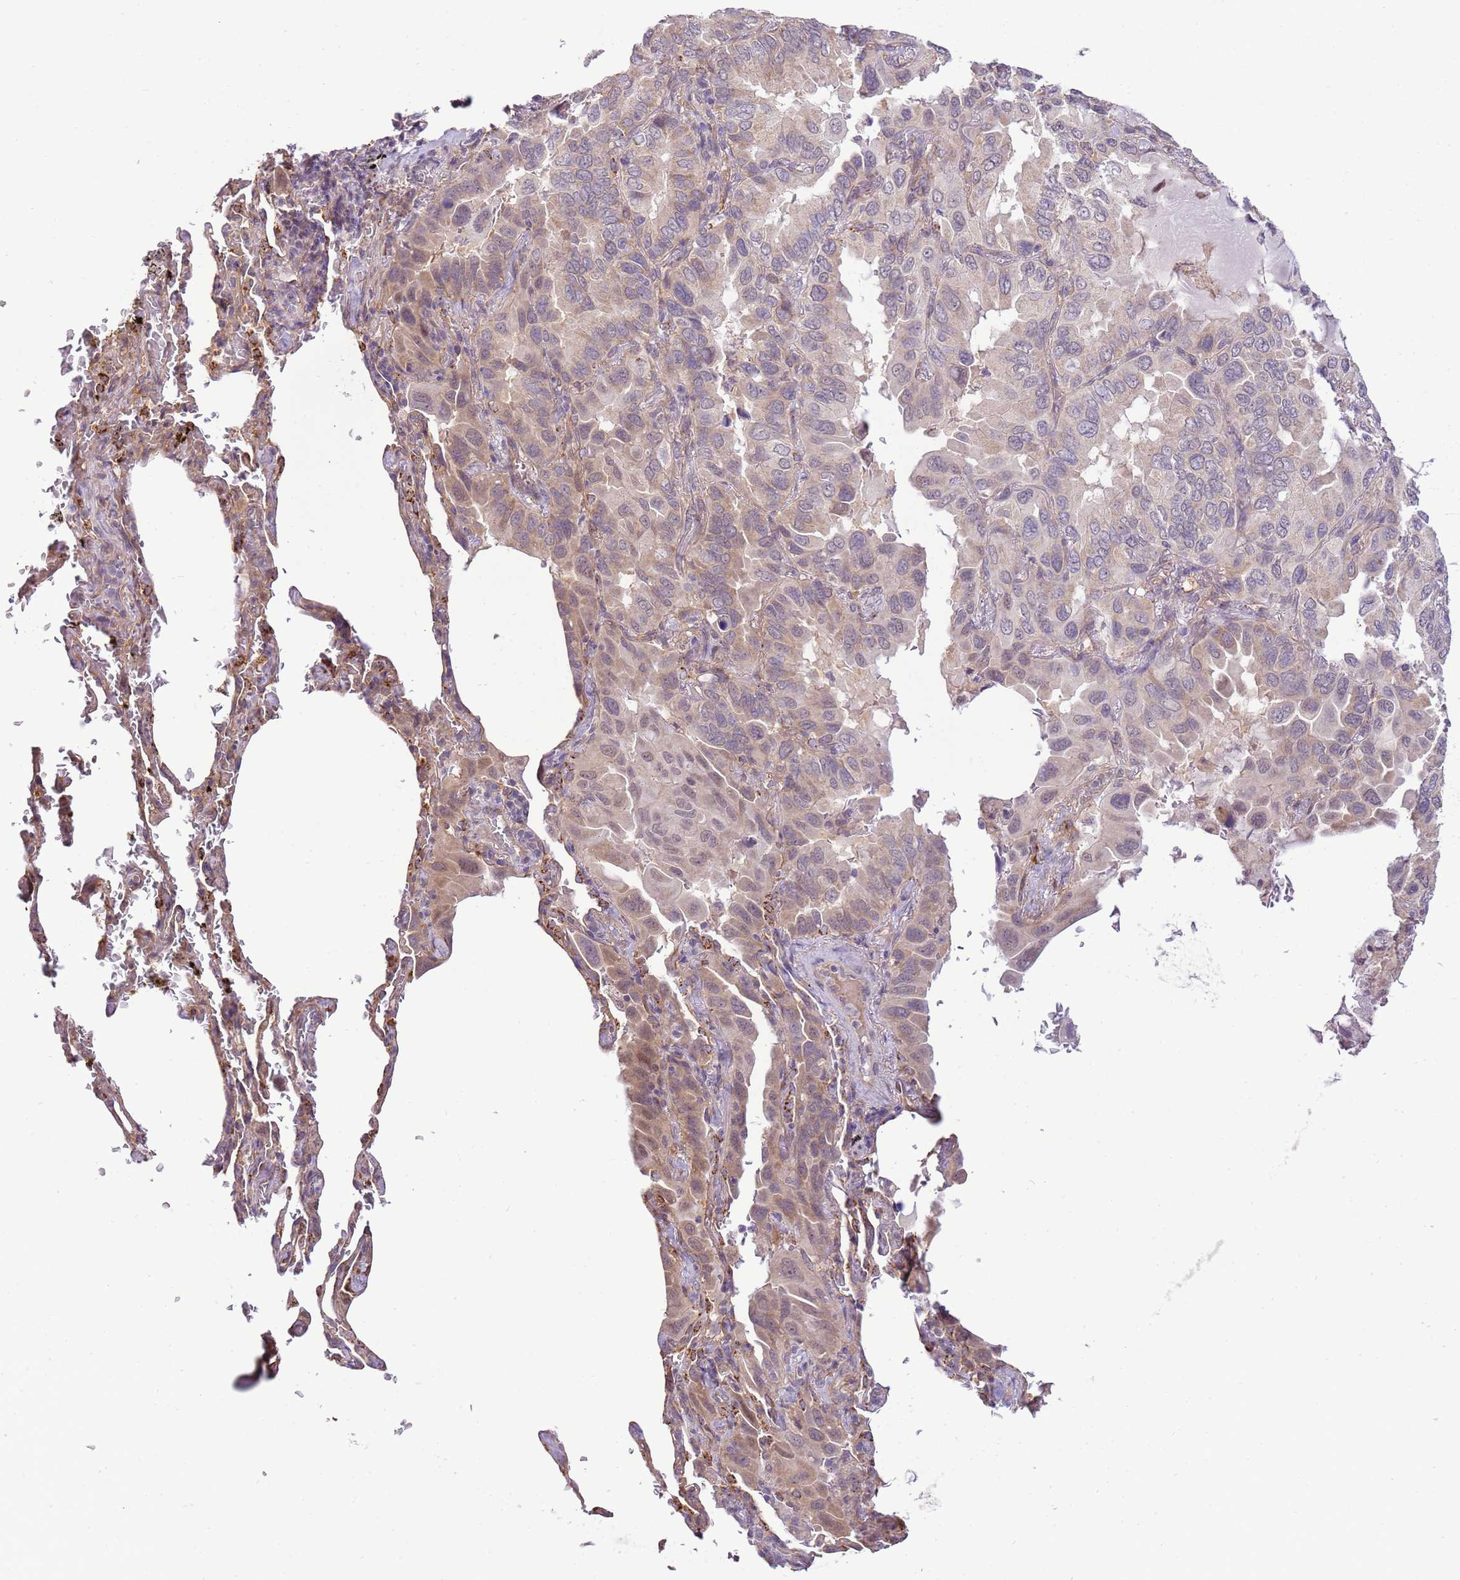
{"staining": {"intensity": "weak", "quantity": "25%-75%", "location": "cytoplasmic/membranous,nuclear"}, "tissue": "lung cancer", "cell_type": "Tumor cells", "image_type": "cancer", "snomed": [{"axis": "morphology", "description": "Adenocarcinoma, NOS"}, {"axis": "topography", "description": "Lung"}], "caption": "IHC (DAB) staining of human adenocarcinoma (lung) shows weak cytoplasmic/membranous and nuclear protein expression in about 25%-75% of tumor cells.", "gene": "SCARA3", "patient": {"sex": "male", "age": 64}}